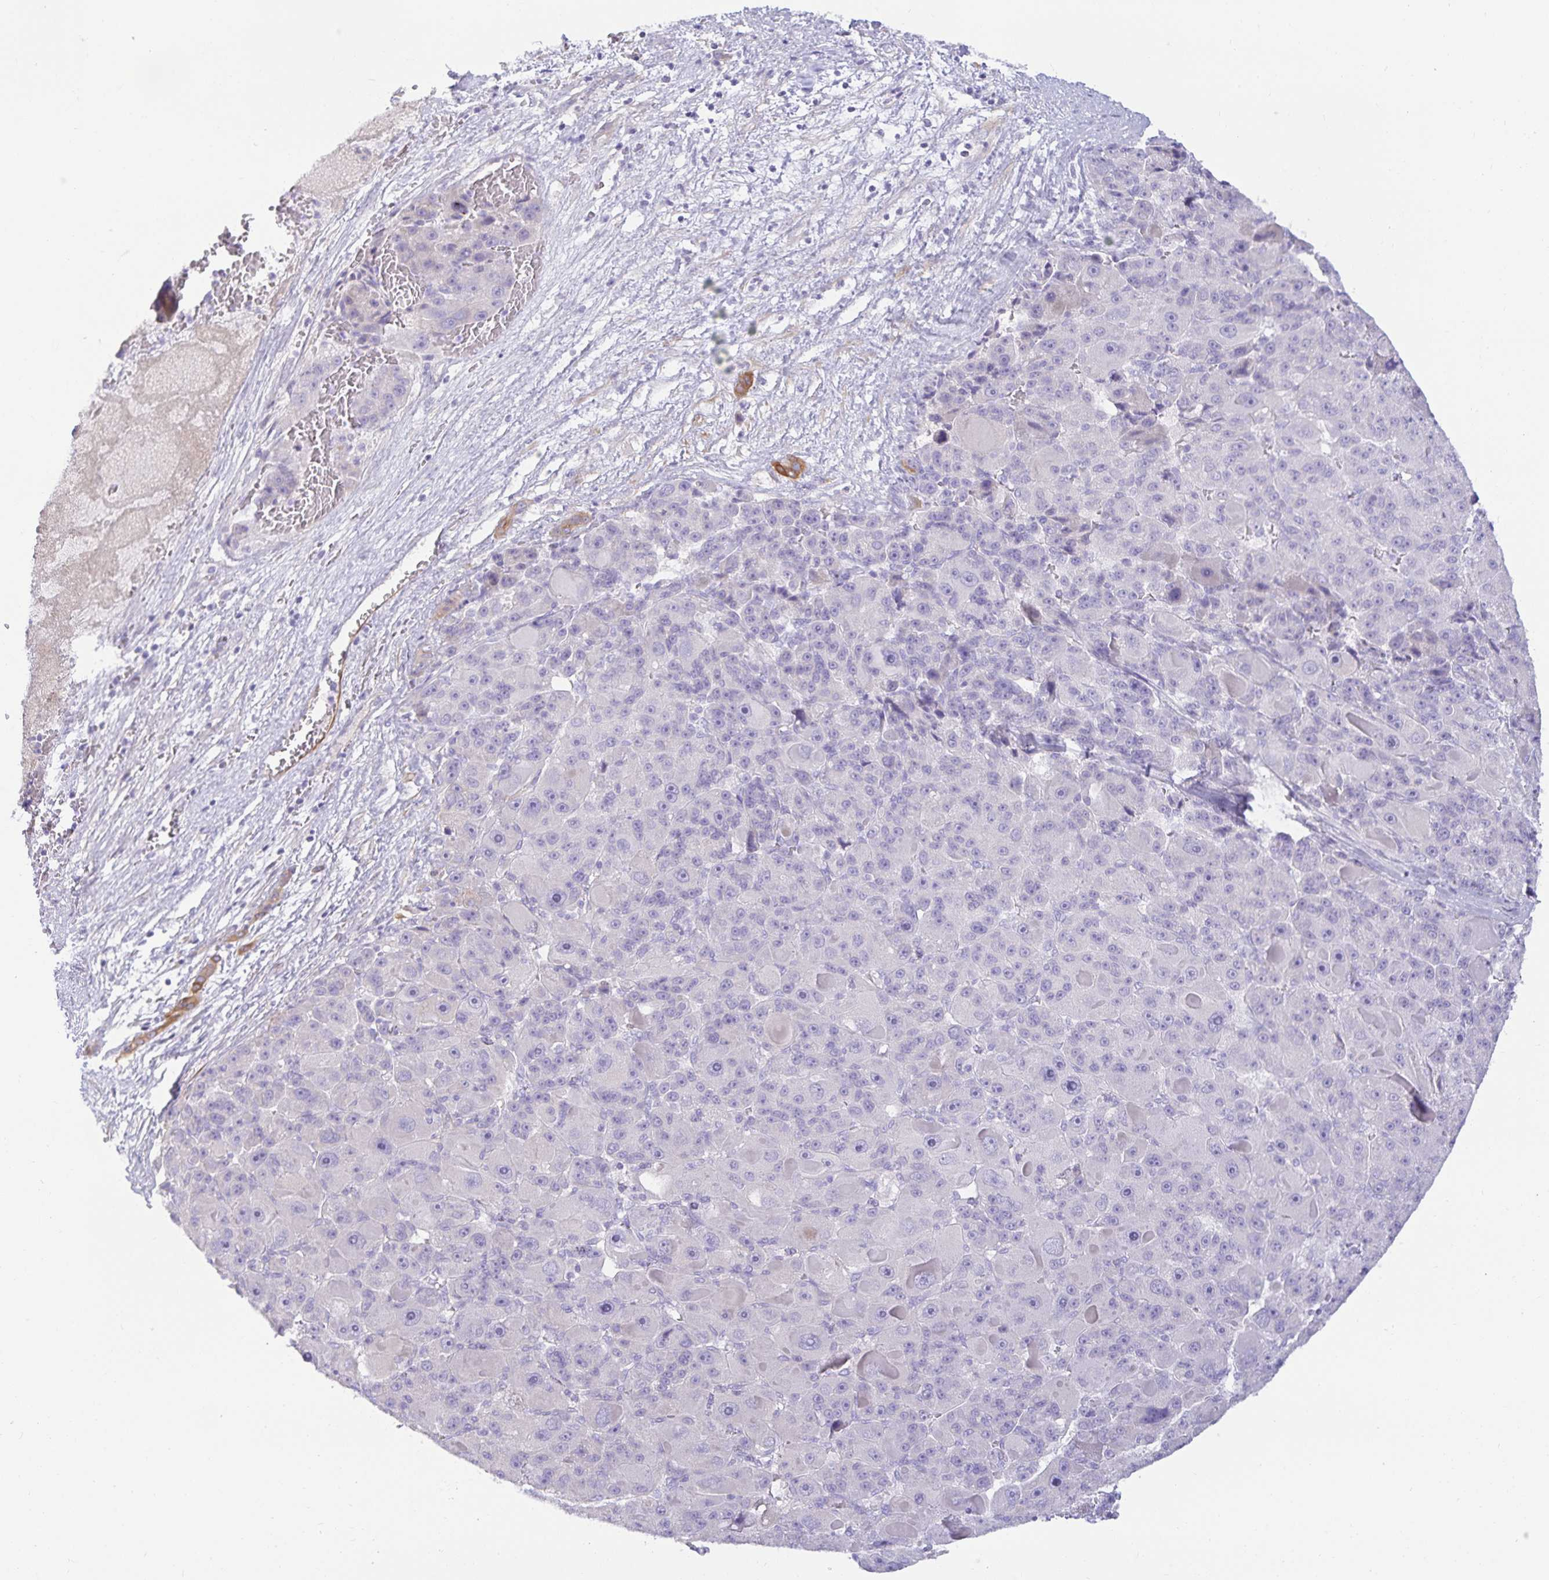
{"staining": {"intensity": "negative", "quantity": "none", "location": "none"}, "tissue": "liver cancer", "cell_type": "Tumor cells", "image_type": "cancer", "snomed": [{"axis": "morphology", "description": "Carcinoma, Hepatocellular, NOS"}, {"axis": "topography", "description": "Liver"}], "caption": "Immunohistochemistry (IHC) micrograph of human liver cancer (hepatocellular carcinoma) stained for a protein (brown), which exhibits no staining in tumor cells. (DAB (3,3'-diaminobenzidine) IHC visualized using brightfield microscopy, high magnification).", "gene": "SPAG4", "patient": {"sex": "male", "age": 76}}